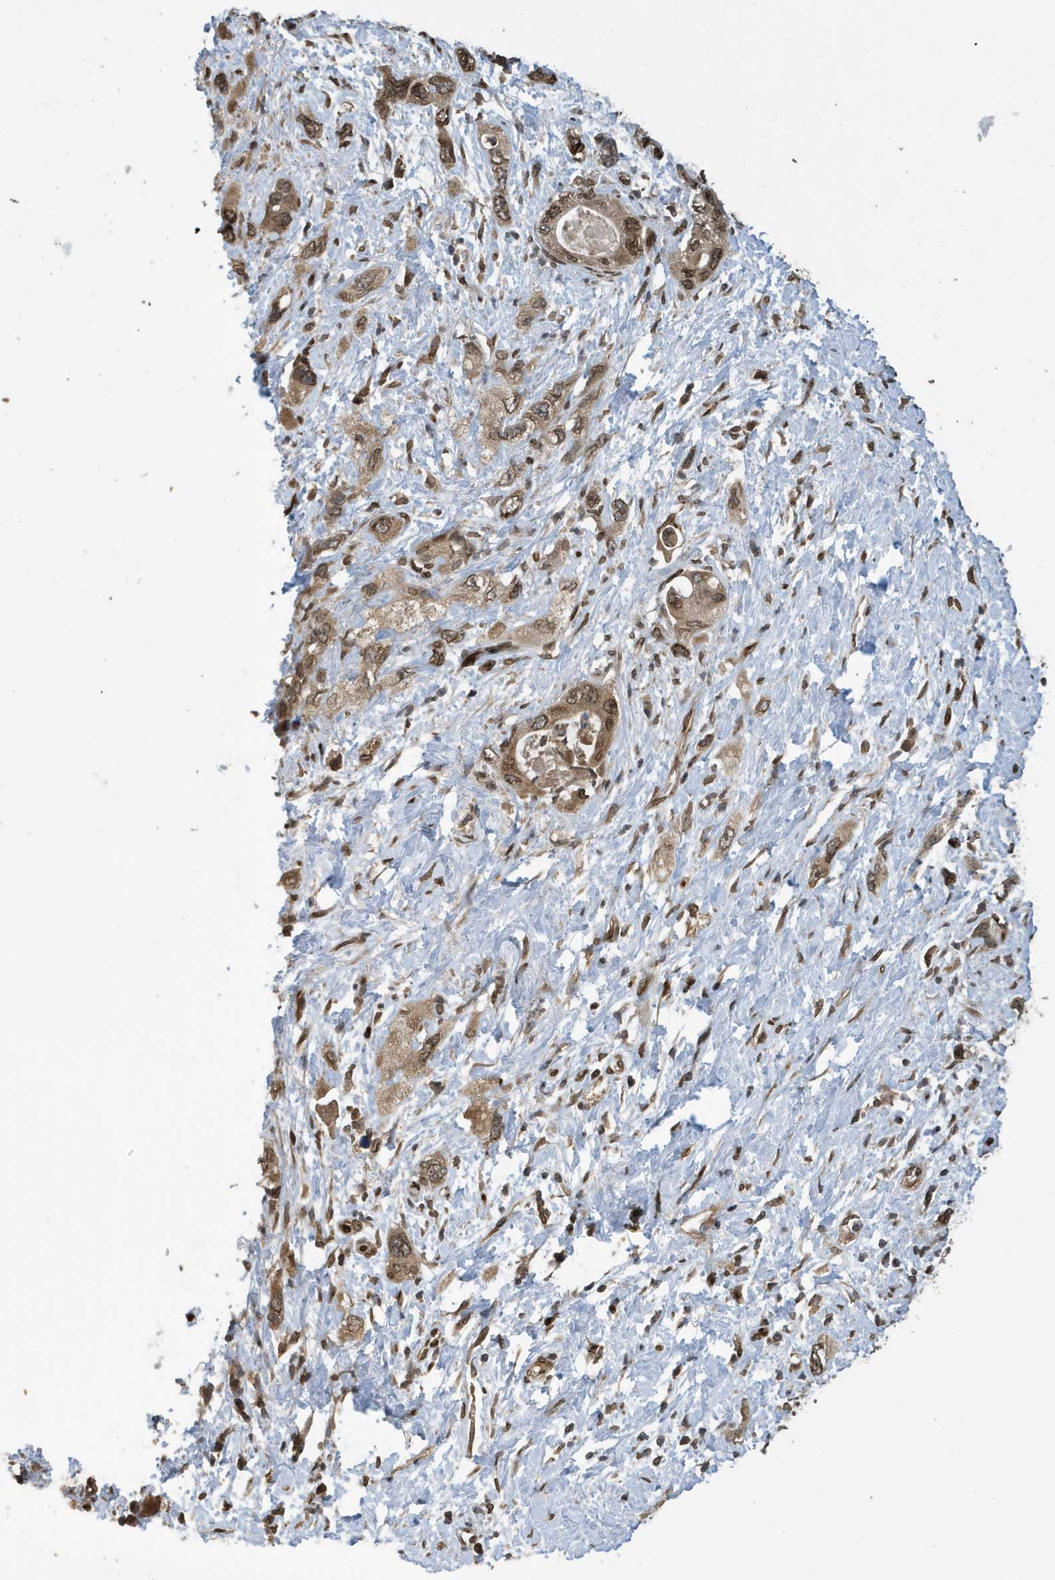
{"staining": {"intensity": "moderate", "quantity": ">75%", "location": "nuclear"}, "tissue": "pancreatic cancer", "cell_type": "Tumor cells", "image_type": "cancer", "snomed": [{"axis": "morphology", "description": "Adenocarcinoma, NOS"}, {"axis": "topography", "description": "Pancreas"}], "caption": "A brown stain labels moderate nuclear staining of a protein in human pancreatic cancer tumor cells. (DAB (3,3'-diaminobenzidine) = brown stain, brightfield microscopy at high magnification).", "gene": "DUSP18", "patient": {"sex": "female", "age": 73}}